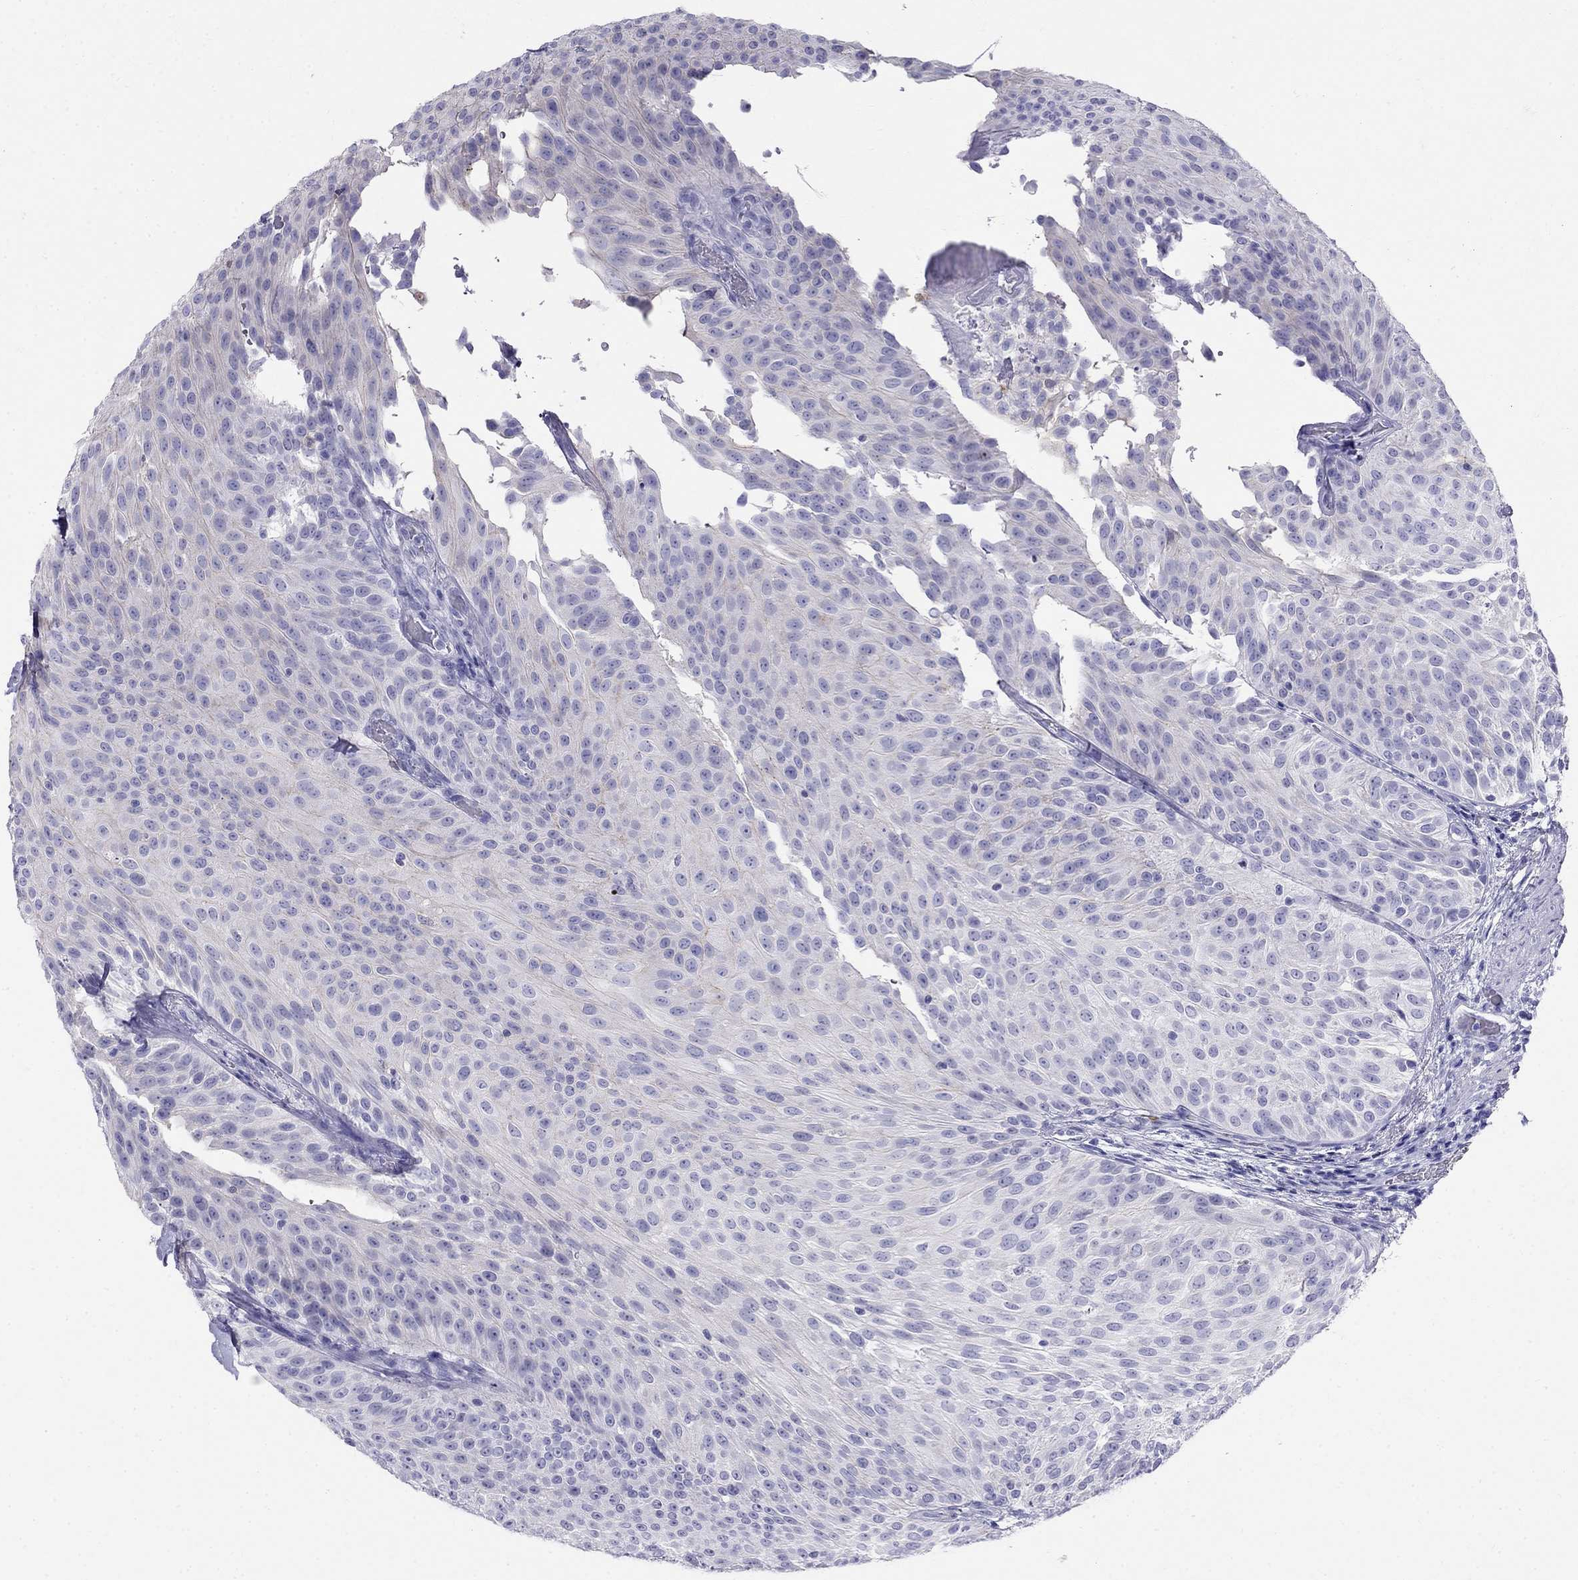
{"staining": {"intensity": "negative", "quantity": "none", "location": "none"}, "tissue": "urothelial cancer", "cell_type": "Tumor cells", "image_type": "cancer", "snomed": [{"axis": "morphology", "description": "Urothelial carcinoma, Low grade"}, {"axis": "topography", "description": "Urinary bladder"}], "caption": "Immunohistochemistry (IHC) image of human urothelial carcinoma (low-grade) stained for a protein (brown), which exhibits no positivity in tumor cells.", "gene": "PPP1R36", "patient": {"sex": "male", "age": 78}}